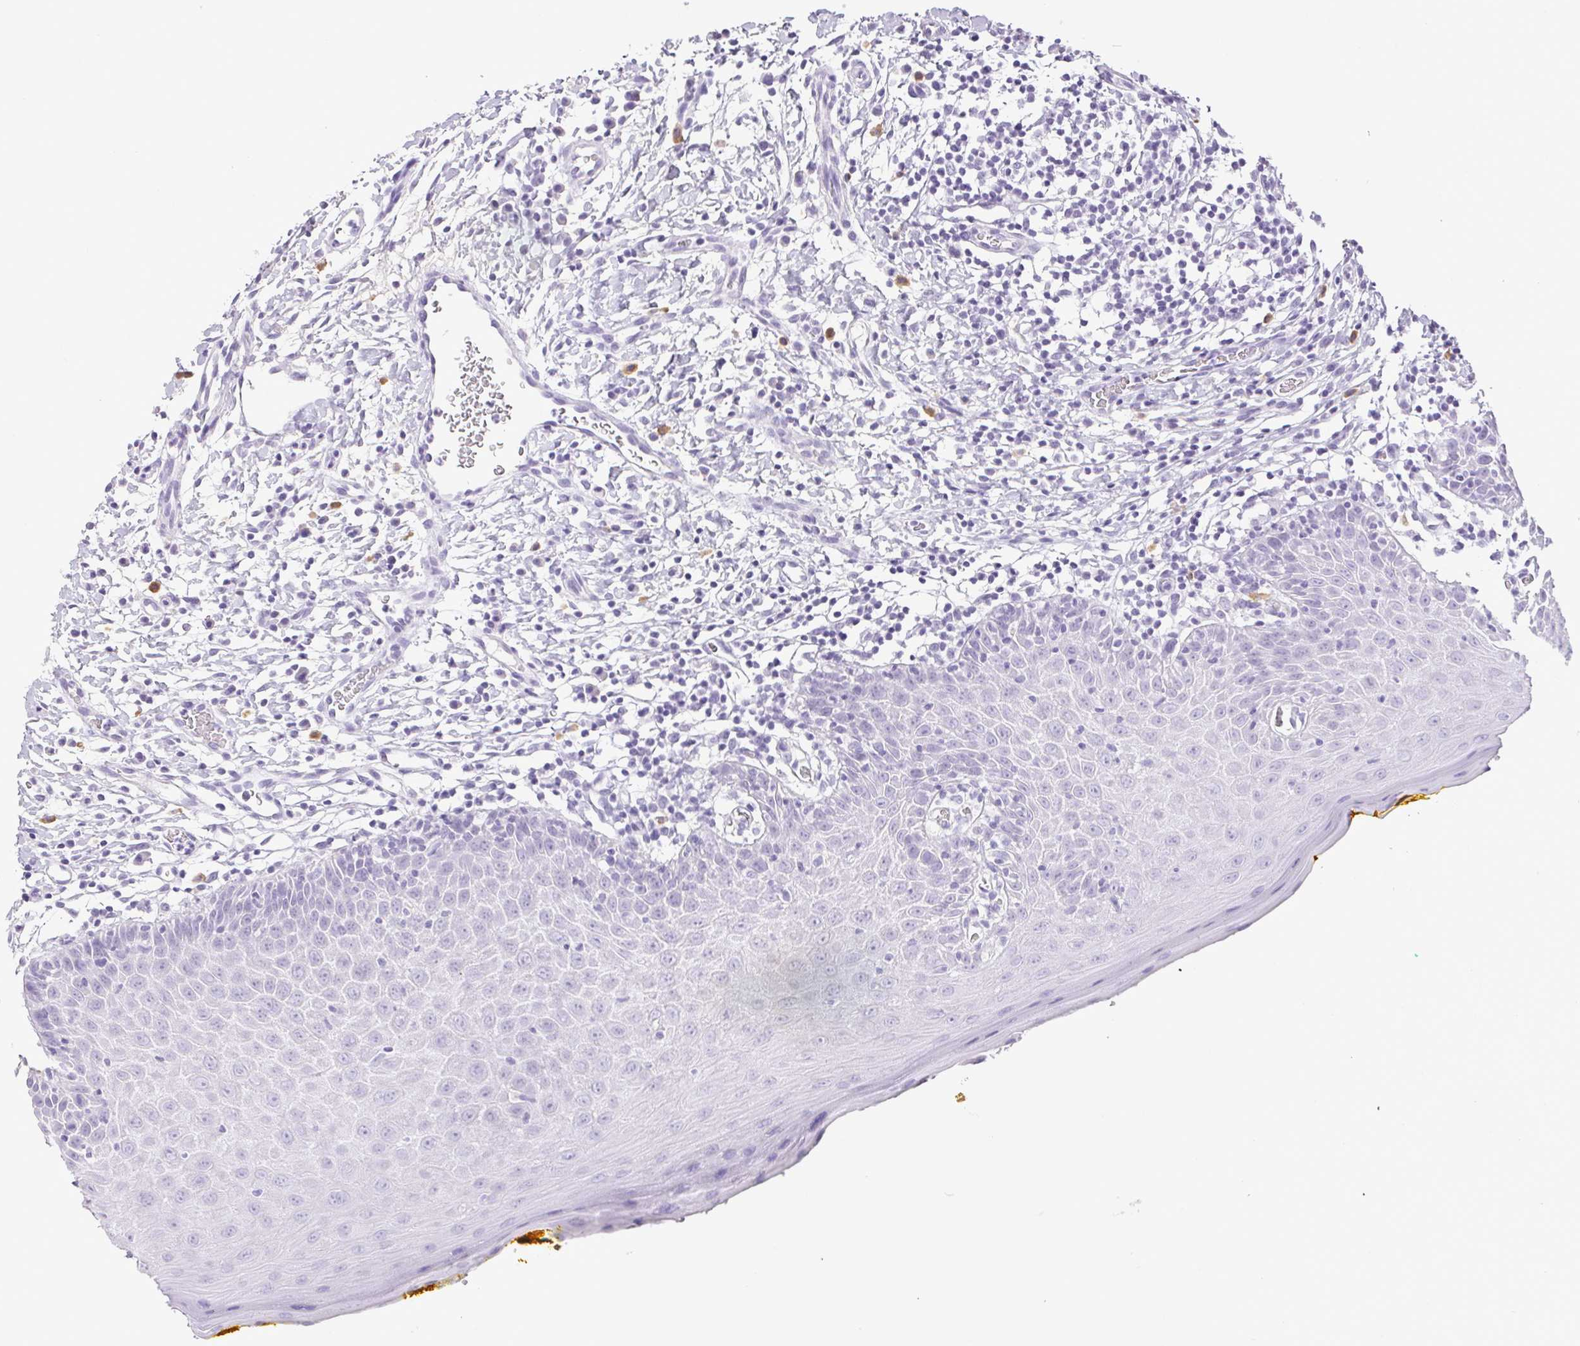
{"staining": {"intensity": "negative", "quantity": "none", "location": "none"}, "tissue": "oral mucosa", "cell_type": "Squamous epithelial cells", "image_type": "normal", "snomed": [{"axis": "morphology", "description": "Normal tissue, NOS"}, {"axis": "topography", "description": "Oral tissue"}, {"axis": "topography", "description": "Tounge, NOS"}], "caption": "Immunohistochemistry (IHC) of unremarkable oral mucosa exhibits no expression in squamous epithelial cells.", "gene": "PAPPA2", "patient": {"sex": "female", "age": 58}}